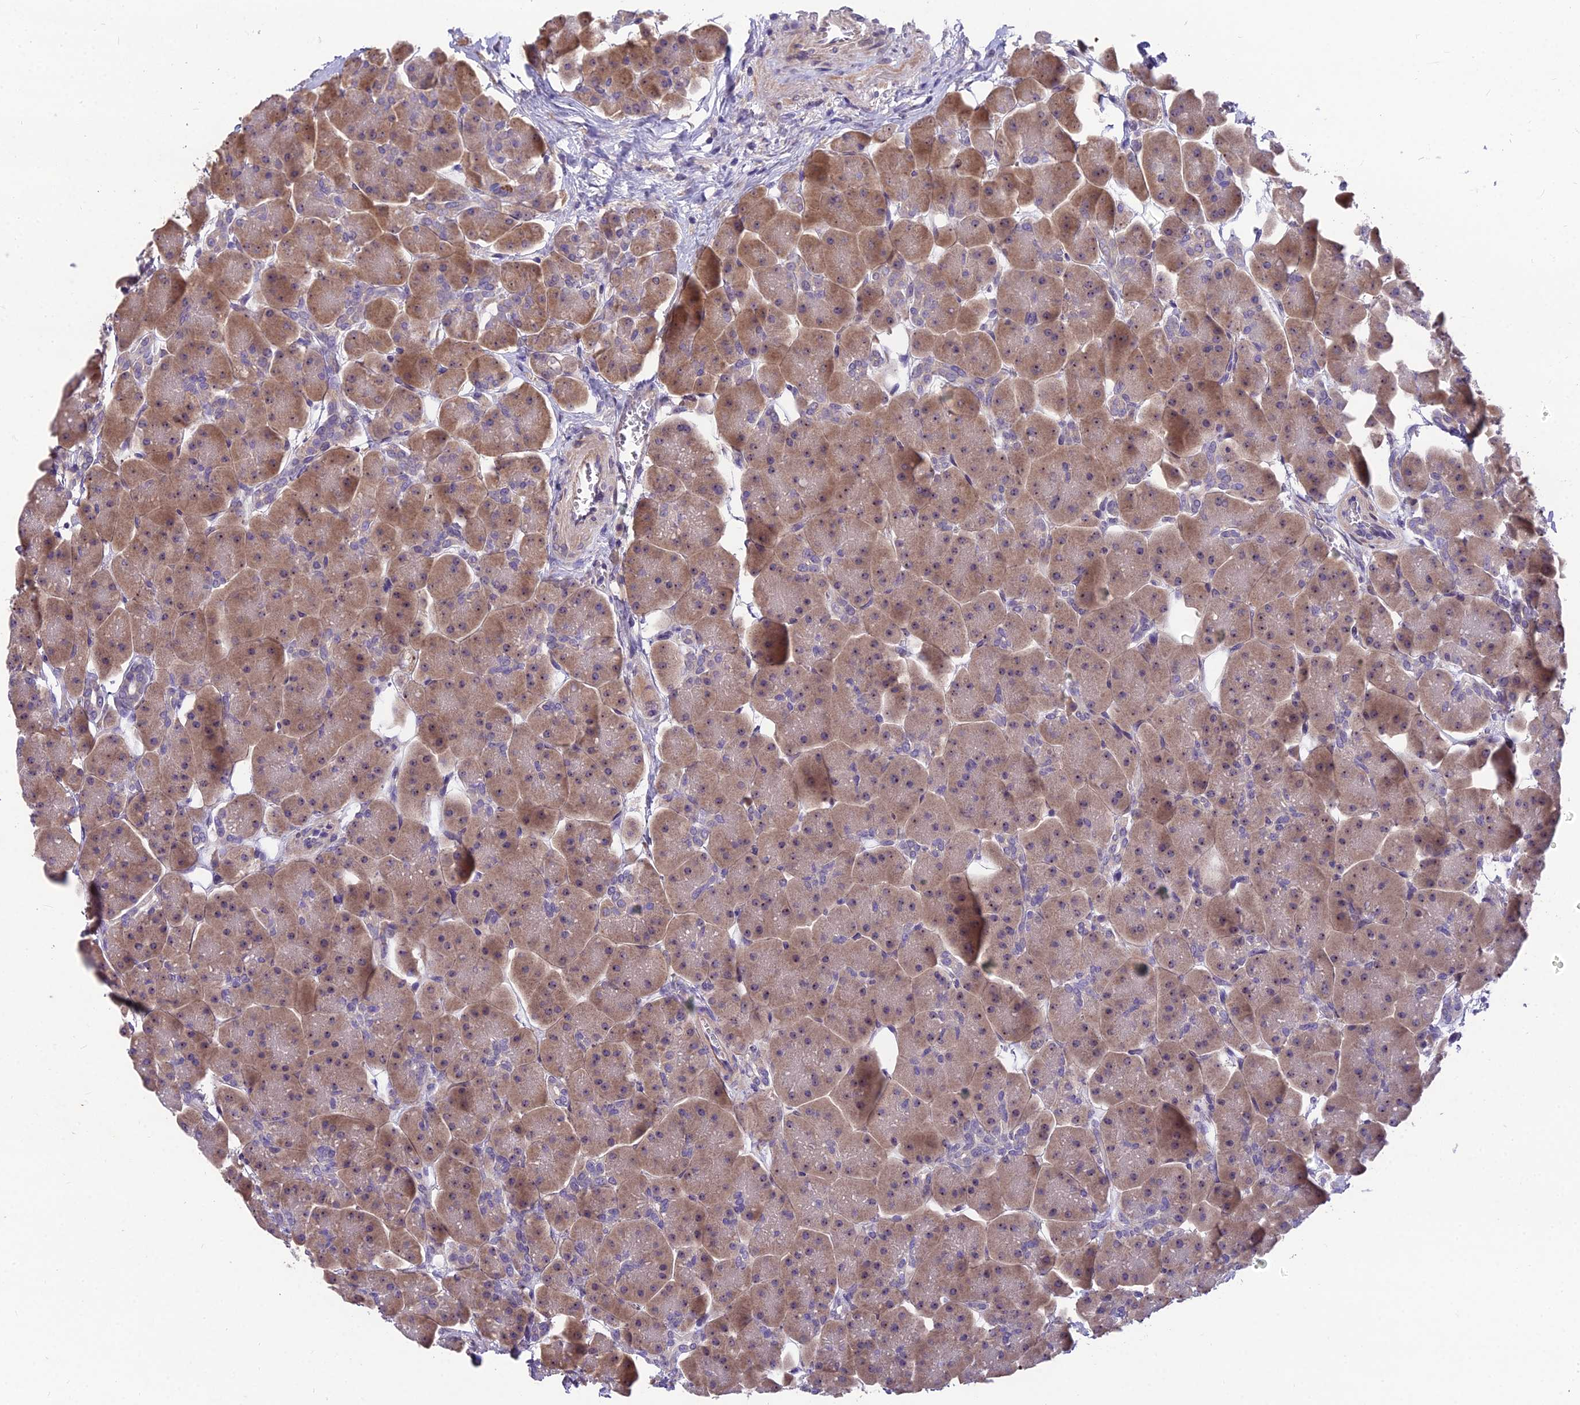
{"staining": {"intensity": "moderate", "quantity": "25%-75%", "location": "cytoplasmic/membranous,nuclear"}, "tissue": "pancreas", "cell_type": "Exocrine glandular cells", "image_type": "normal", "snomed": [{"axis": "morphology", "description": "Normal tissue, NOS"}, {"axis": "topography", "description": "Pancreas"}], "caption": "High-power microscopy captured an immunohistochemistry (IHC) histopathology image of unremarkable pancreas, revealing moderate cytoplasmic/membranous,nuclear expression in approximately 25%-75% of exocrine glandular cells. (Brightfield microscopy of DAB IHC at high magnification).", "gene": "ZNF333", "patient": {"sex": "male", "age": 66}}